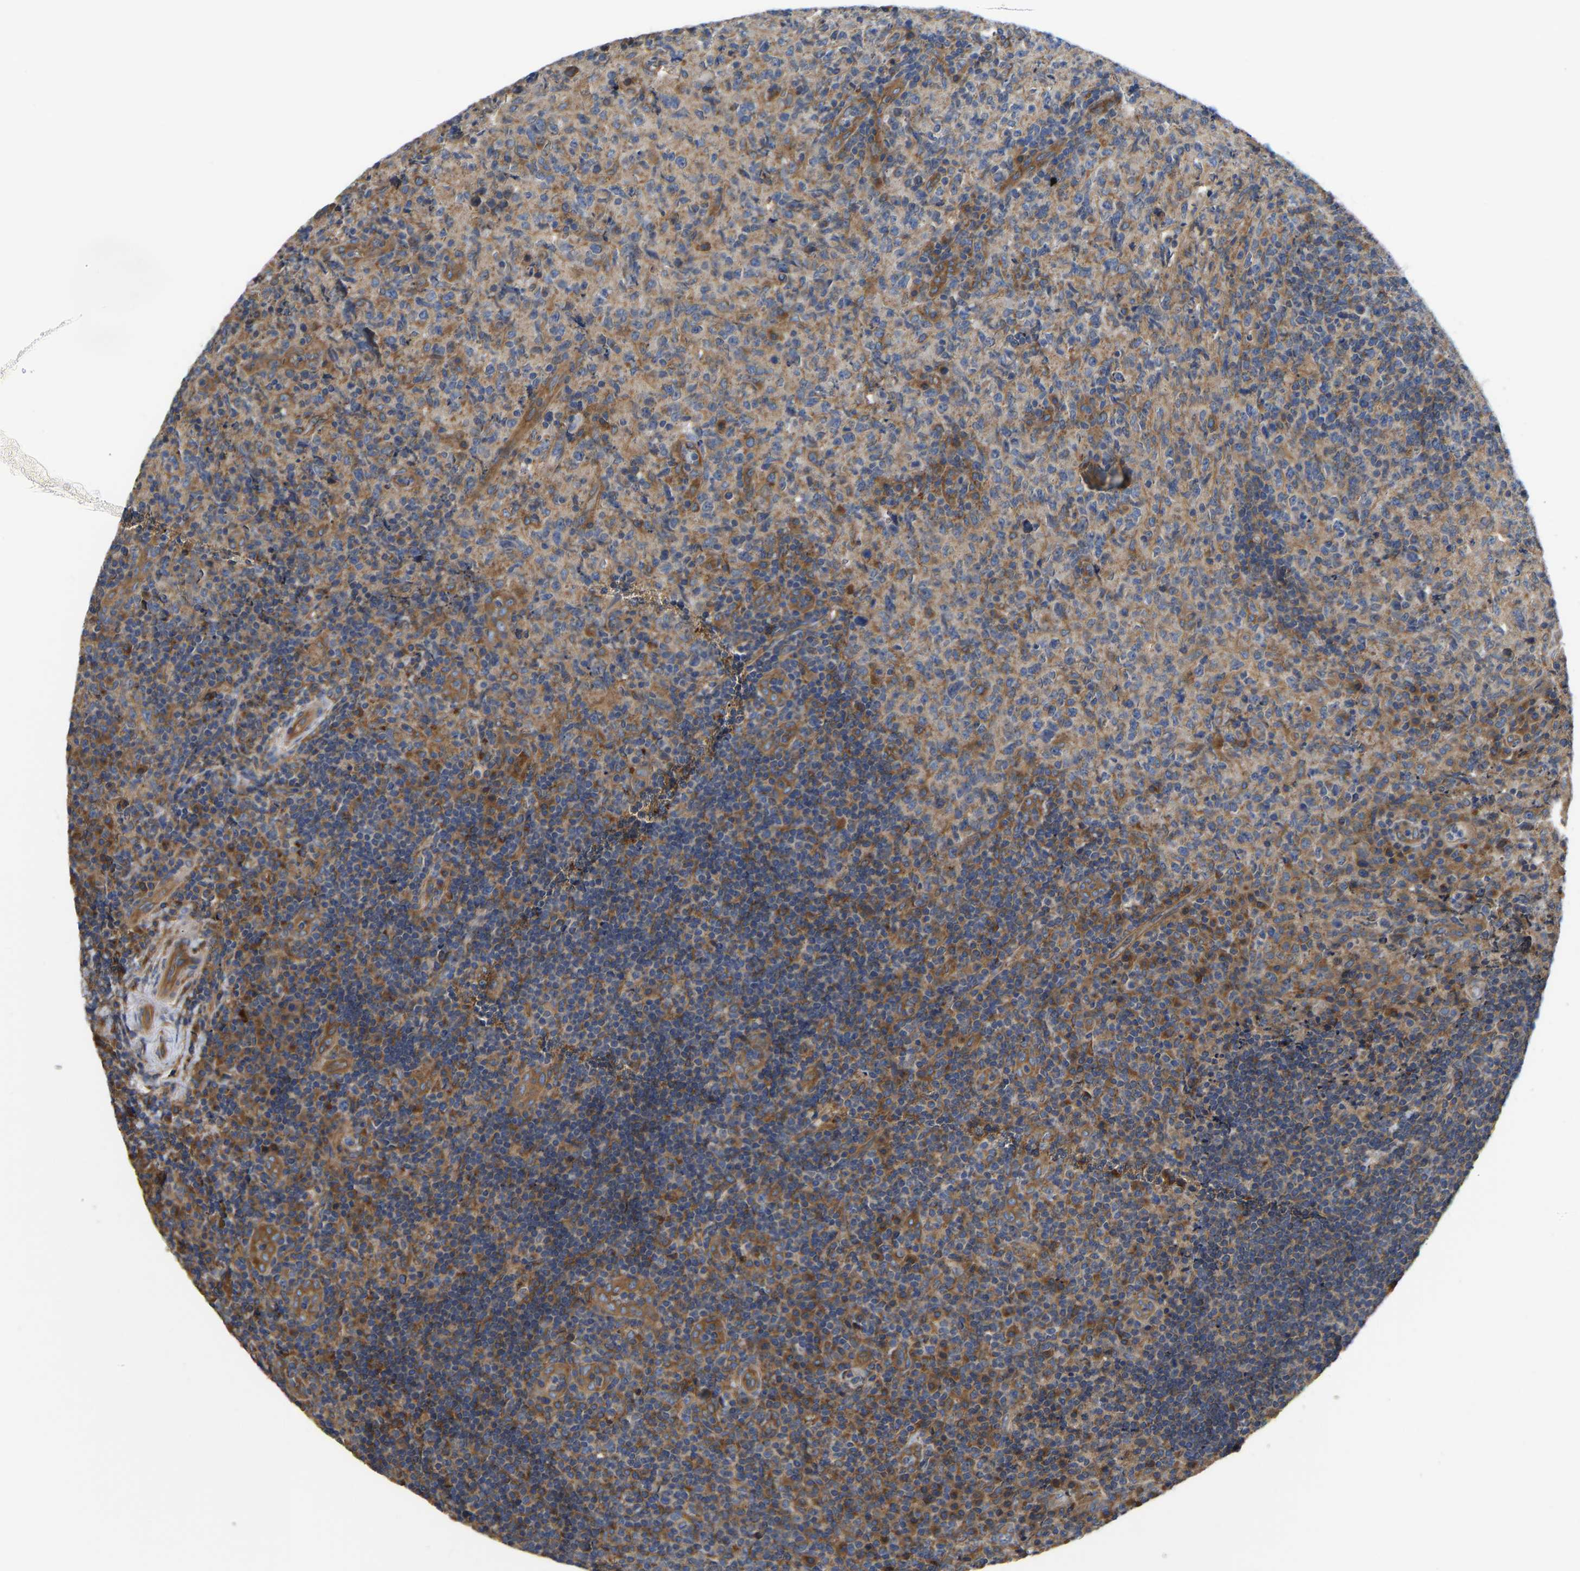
{"staining": {"intensity": "moderate", "quantity": ">75%", "location": "cytoplasmic/membranous"}, "tissue": "lymphoma", "cell_type": "Tumor cells", "image_type": "cancer", "snomed": [{"axis": "morphology", "description": "Malignant lymphoma, non-Hodgkin's type, High grade"}, {"axis": "topography", "description": "Tonsil"}], "caption": "There is medium levels of moderate cytoplasmic/membranous staining in tumor cells of lymphoma, as demonstrated by immunohistochemical staining (brown color).", "gene": "FLNB", "patient": {"sex": "female", "age": 36}}